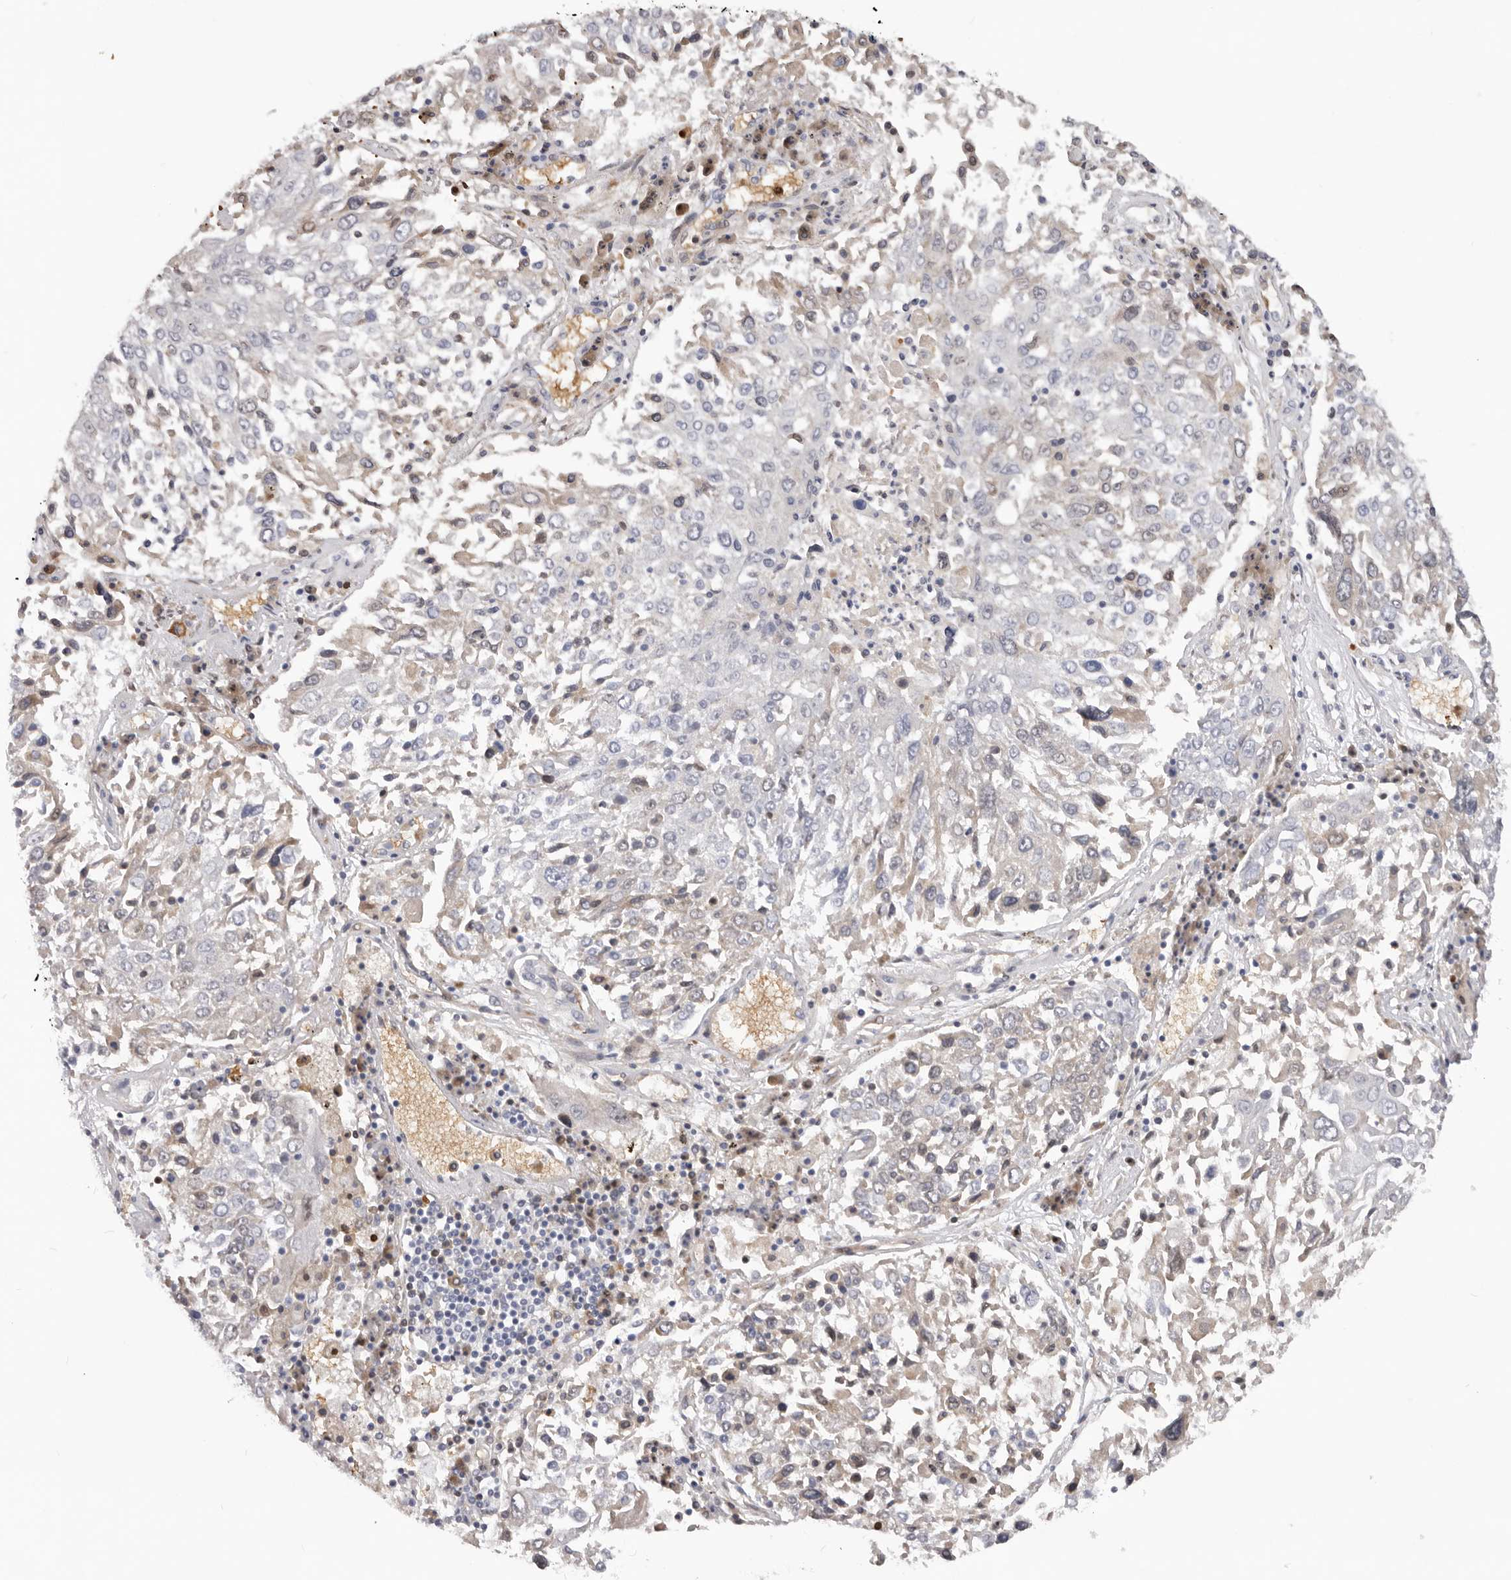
{"staining": {"intensity": "weak", "quantity": "<25%", "location": "cytoplasmic/membranous"}, "tissue": "lung cancer", "cell_type": "Tumor cells", "image_type": "cancer", "snomed": [{"axis": "morphology", "description": "Squamous cell carcinoma, NOS"}, {"axis": "topography", "description": "Lung"}], "caption": "Immunohistochemistry of human squamous cell carcinoma (lung) demonstrates no positivity in tumor cells. The staining was performed using DAB (3,3'-diaminobenzidine) to visualize the protein expression in brown, while the nuclei were stained in blue with hematoxylin (Magnification: 20x).", "gene": "TNR", "patient": {"sex": "male", "age": 65}}